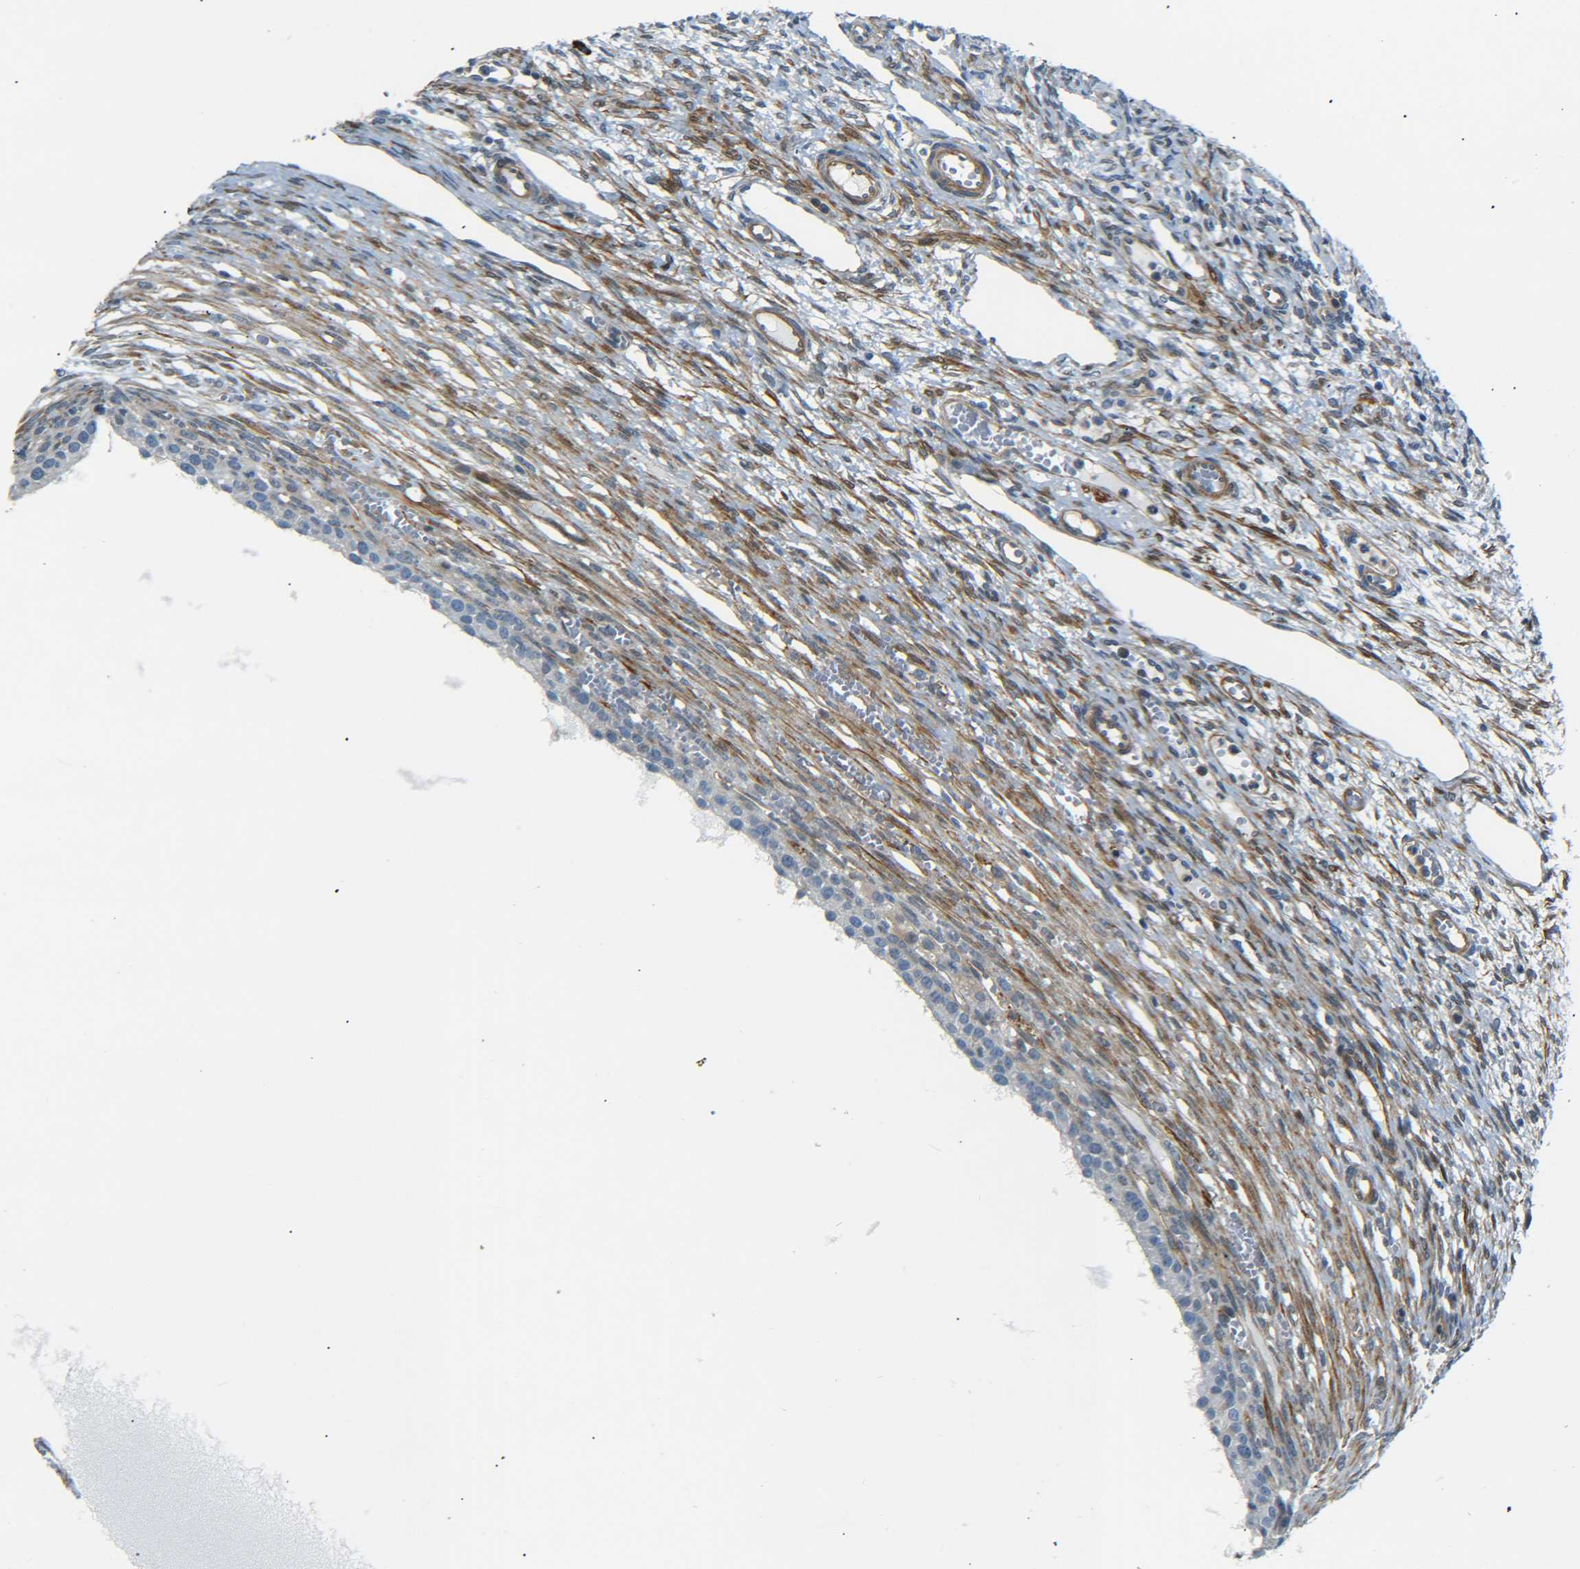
{"staining": {"intensity": "moderate", "quantity": "<25%", "location": "cytoplasmic/membranous"}, "tissue": "ovary", "cell_type": "Ovarian stroma cells", "image_type": "normal", "snomed": [{"axis": "morphology", "description": "Normal tissue, NOS"}, {"axis": "topography", "description": "Ovary"}], "caption": "Protein staining of benign ovary shows moderate cytoplasmic/membranous expression in approximately <25% of ovarian stroma cells. (DAB (3,3'-diaminobenzidine) IHC with brightfield microscopy, high magnification).", "gene": "MEIS1", "patient": {"sex": "female", "age": 33}}